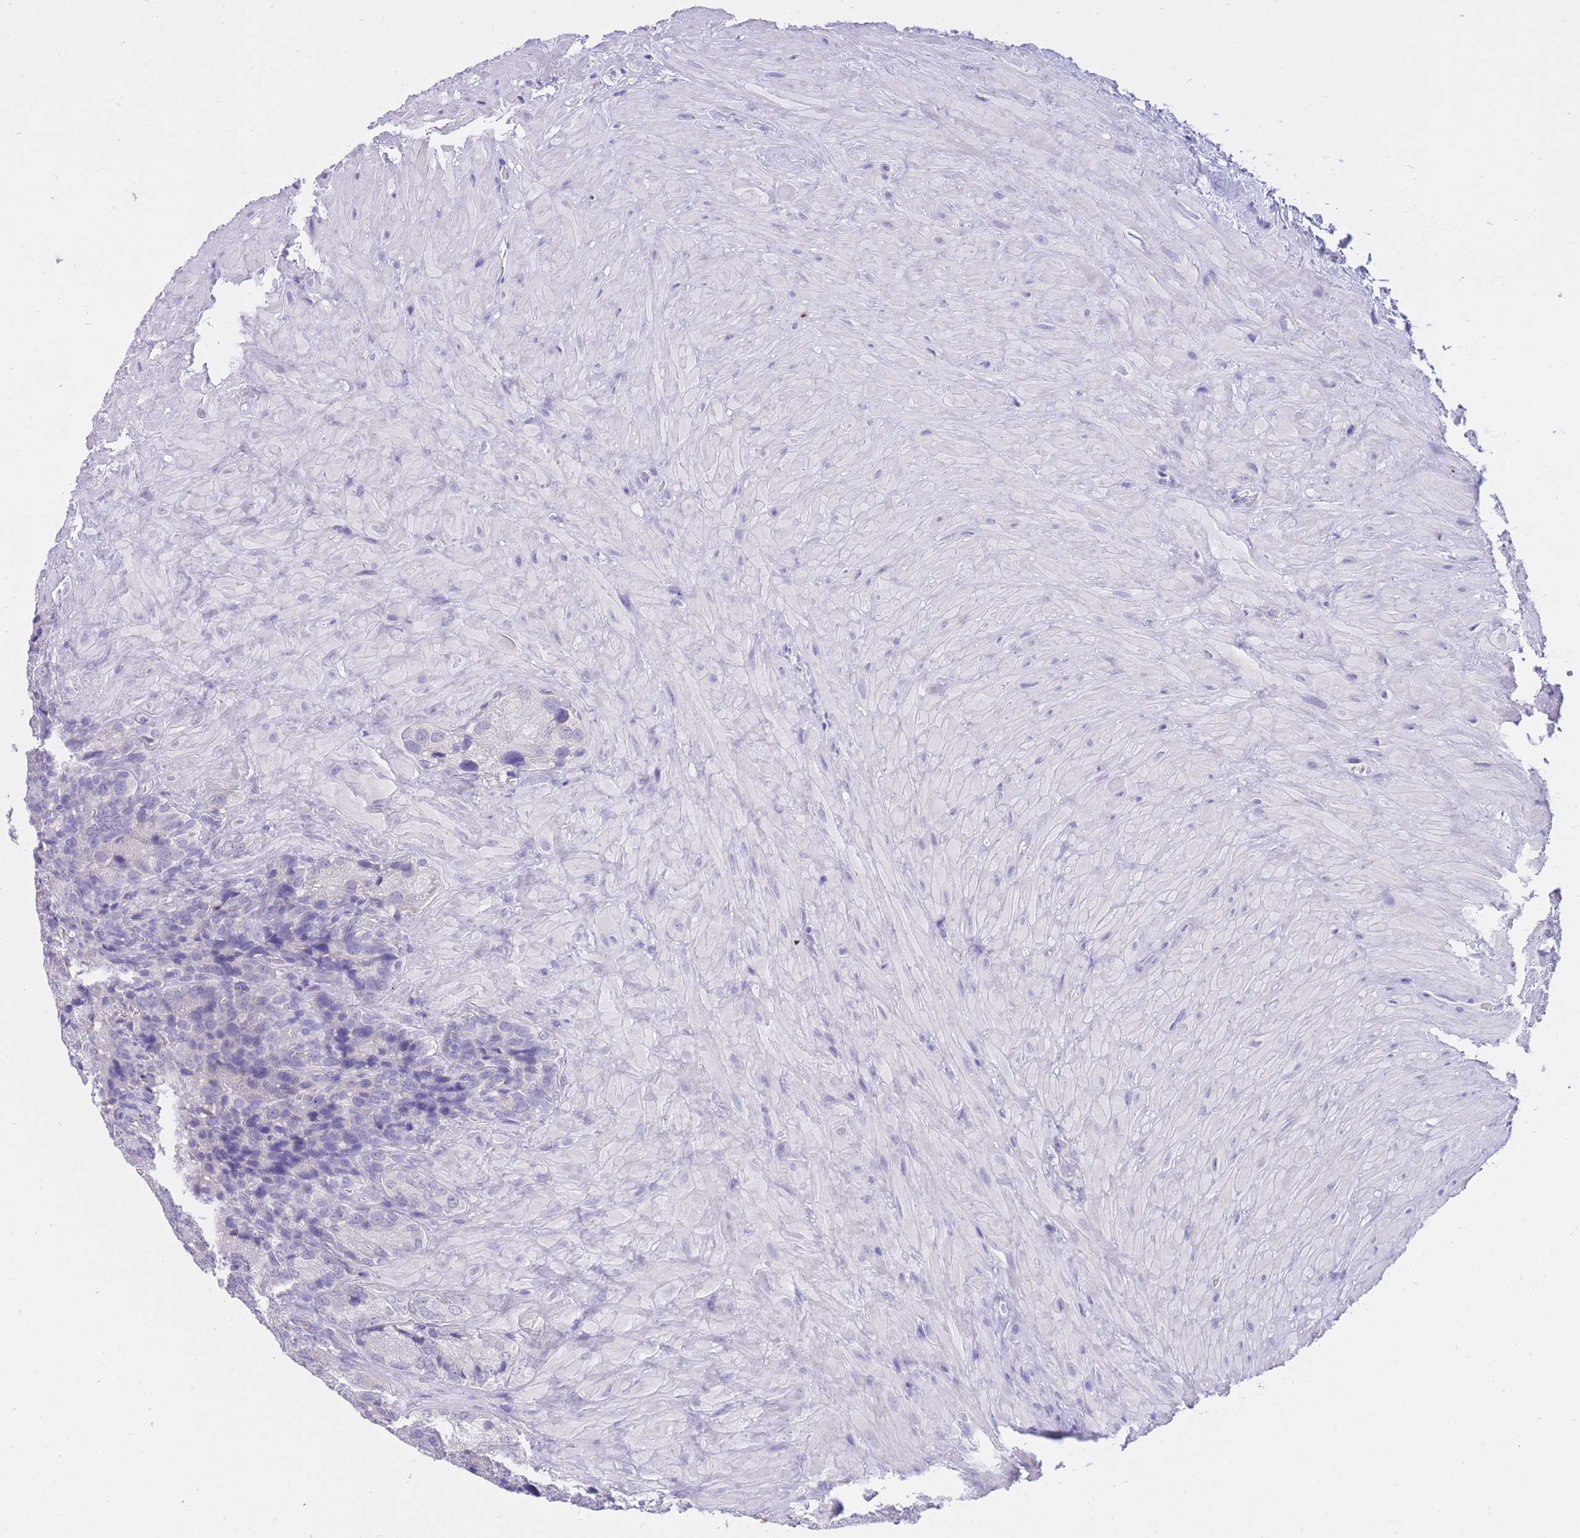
{"staining": {"intensity": "negative", "quantity": "none", "location": "none"}, "tissue": "seminal vesicle", "cell_type": "Glandular cells", "image_type": "normal", "snomed": [{"axis": "morphology", "description": "Normal tissue, NOS"}, {"axis": "topography", "description": "Seminal veicle"}], "caption": "IHC of benign human seminal vesicle reveals no staining in glandular cells.", "gene": "SSUH2", "patient": {"sex": "male", "age": 62}}